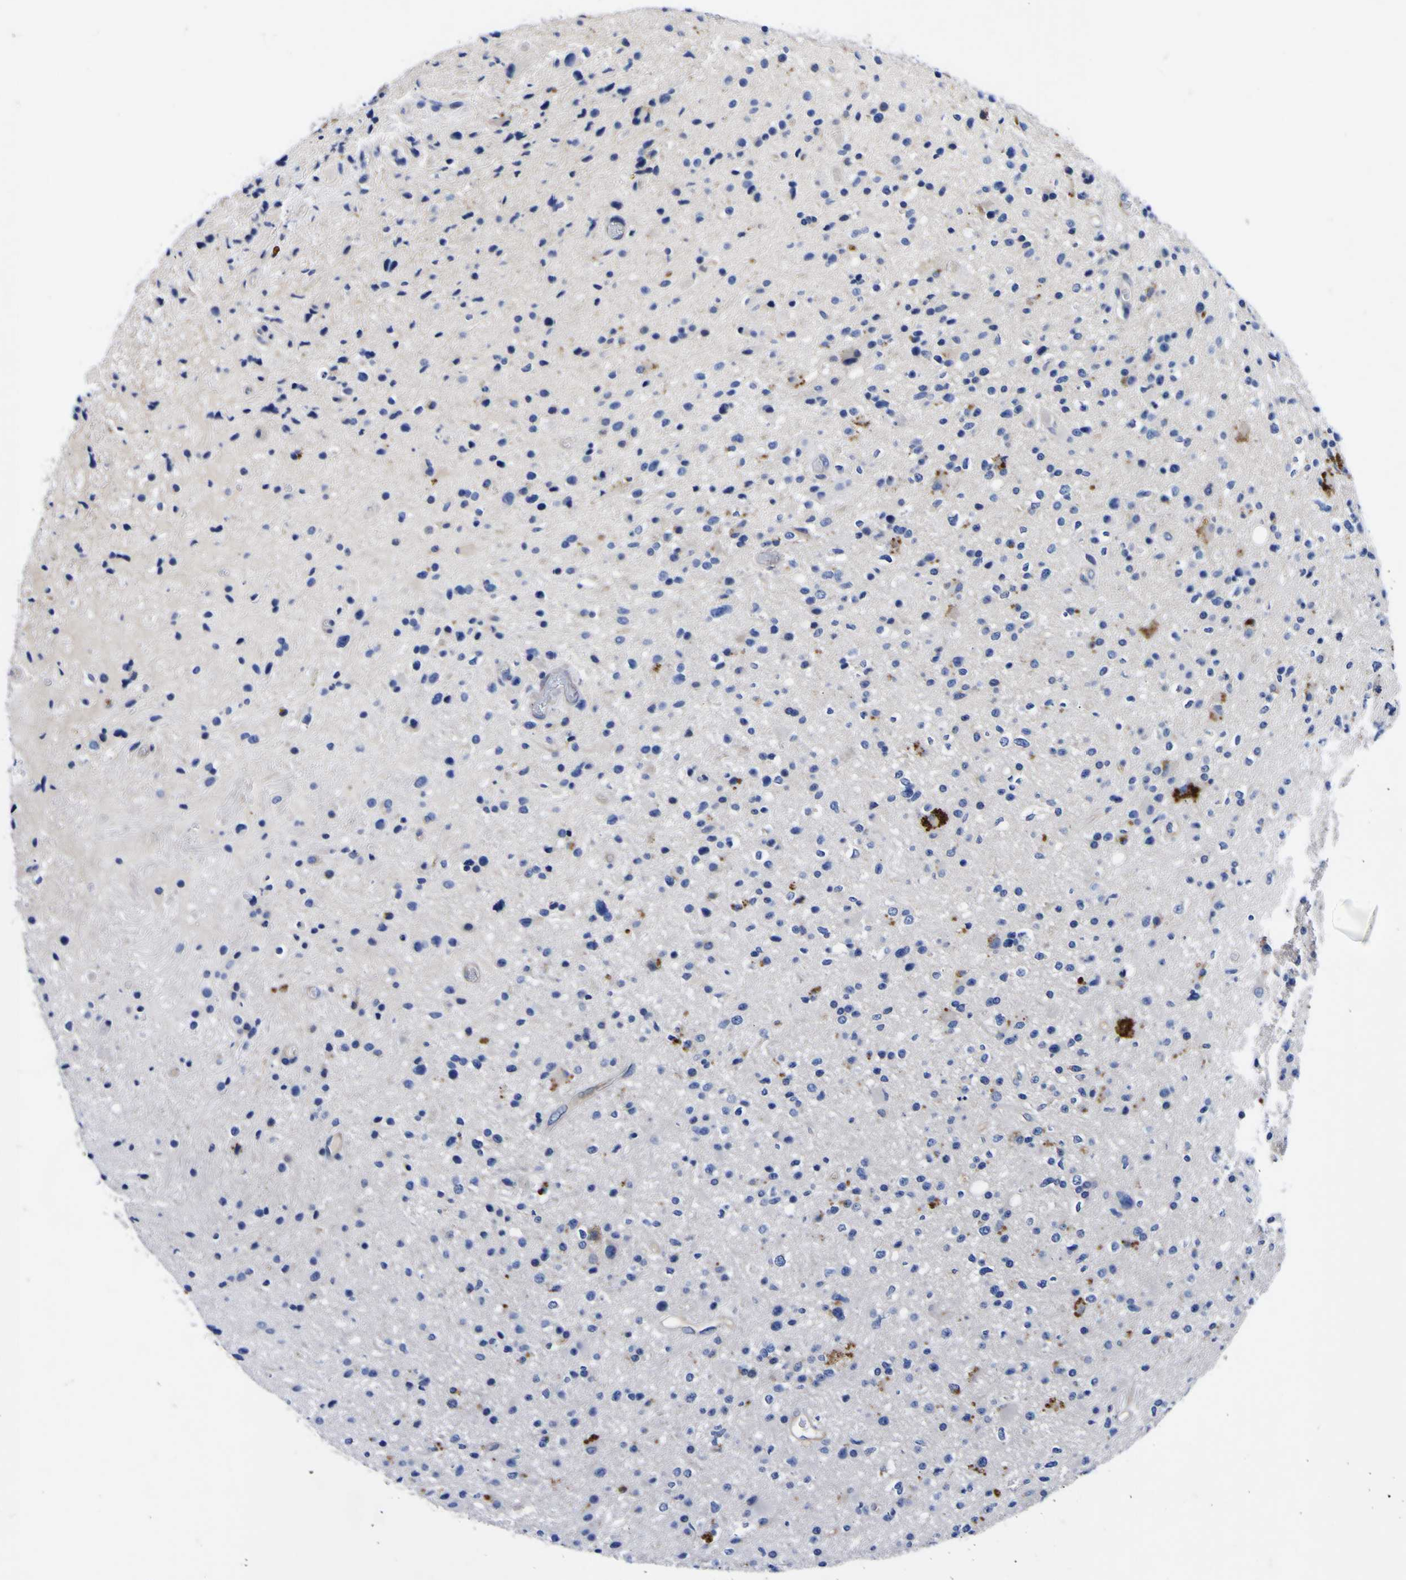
{"staining": {"intensity": "negative", "quantity": "none", "location": "none"}, "tissue": "glioma", "cell_type": "Tumor cells", "image_type": "cancer", "snomed": [{"axis": "morphology", "description": "Glioma, malignant, High grade"}, {"axis": "topography", "description": "Brain"}], "caption": "Immunohistochemistry micrograph of human glioma stained for a protein (brown), which reveals no staining in tumor cells. (DAB IHC, high magnification).", "gene": "VASN", "patient": {"sex": "male", "age": 33}}